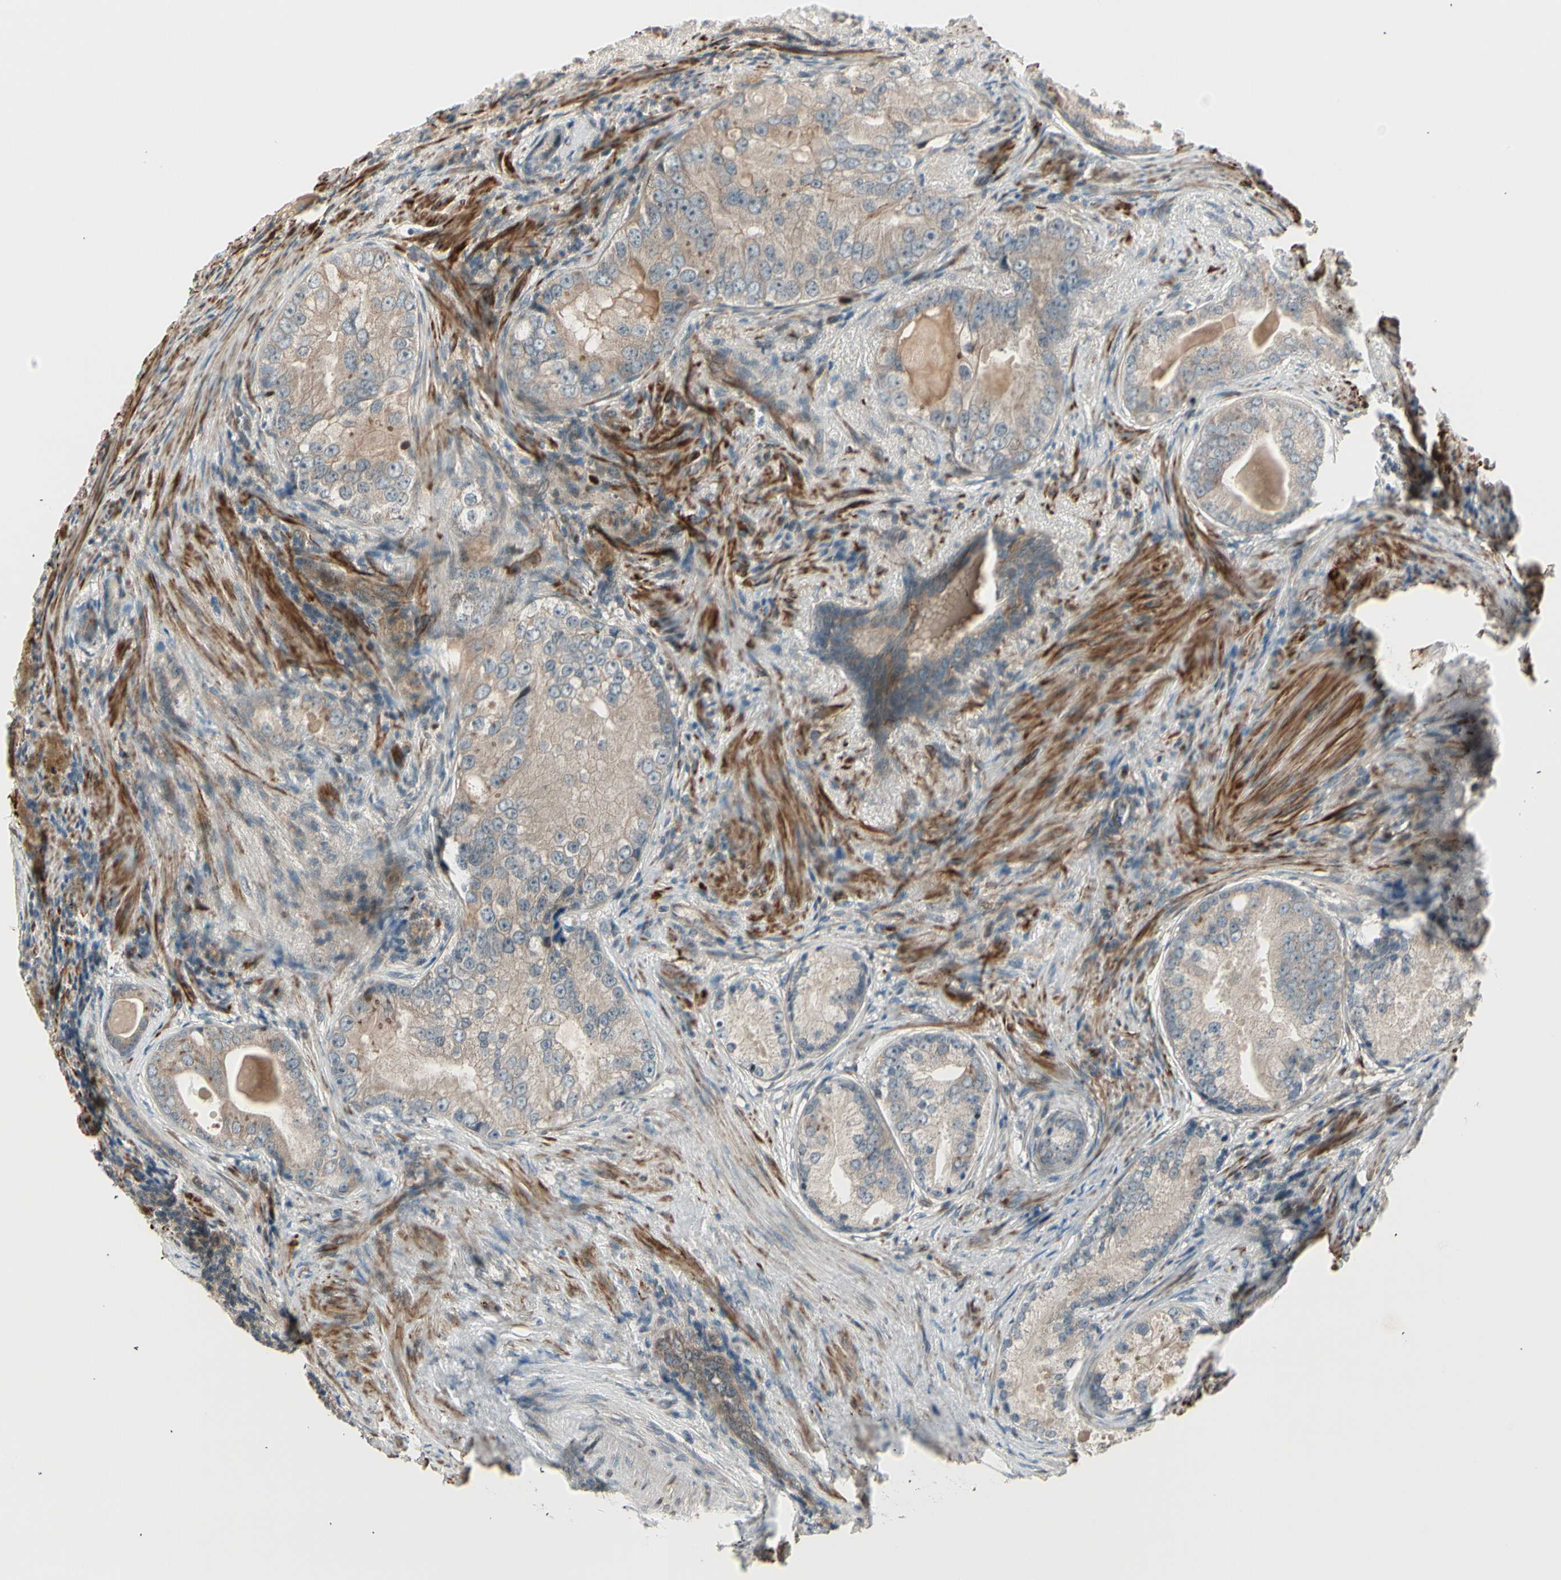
{"staining": {"intensity": "weak", "quantity": ">75%", "location": "cytoplasmic/membranous"}, "tissue": "prostate cancer", "cell_type": "Tumor cells", "image_type": "cancer", "snomed": [{"axis": "morphology", "description": "Adenocarcinoma, High grade"}, {"axis": "topography", "description": "Prostate"}], "caption": "Protein analysis of prostate cancer tissue reveals weak cytoplasmic/membranous positivity in about >75% of tumor cells.", "gene": "SVBP", "patient": {"sex": "male", "age": 66}}